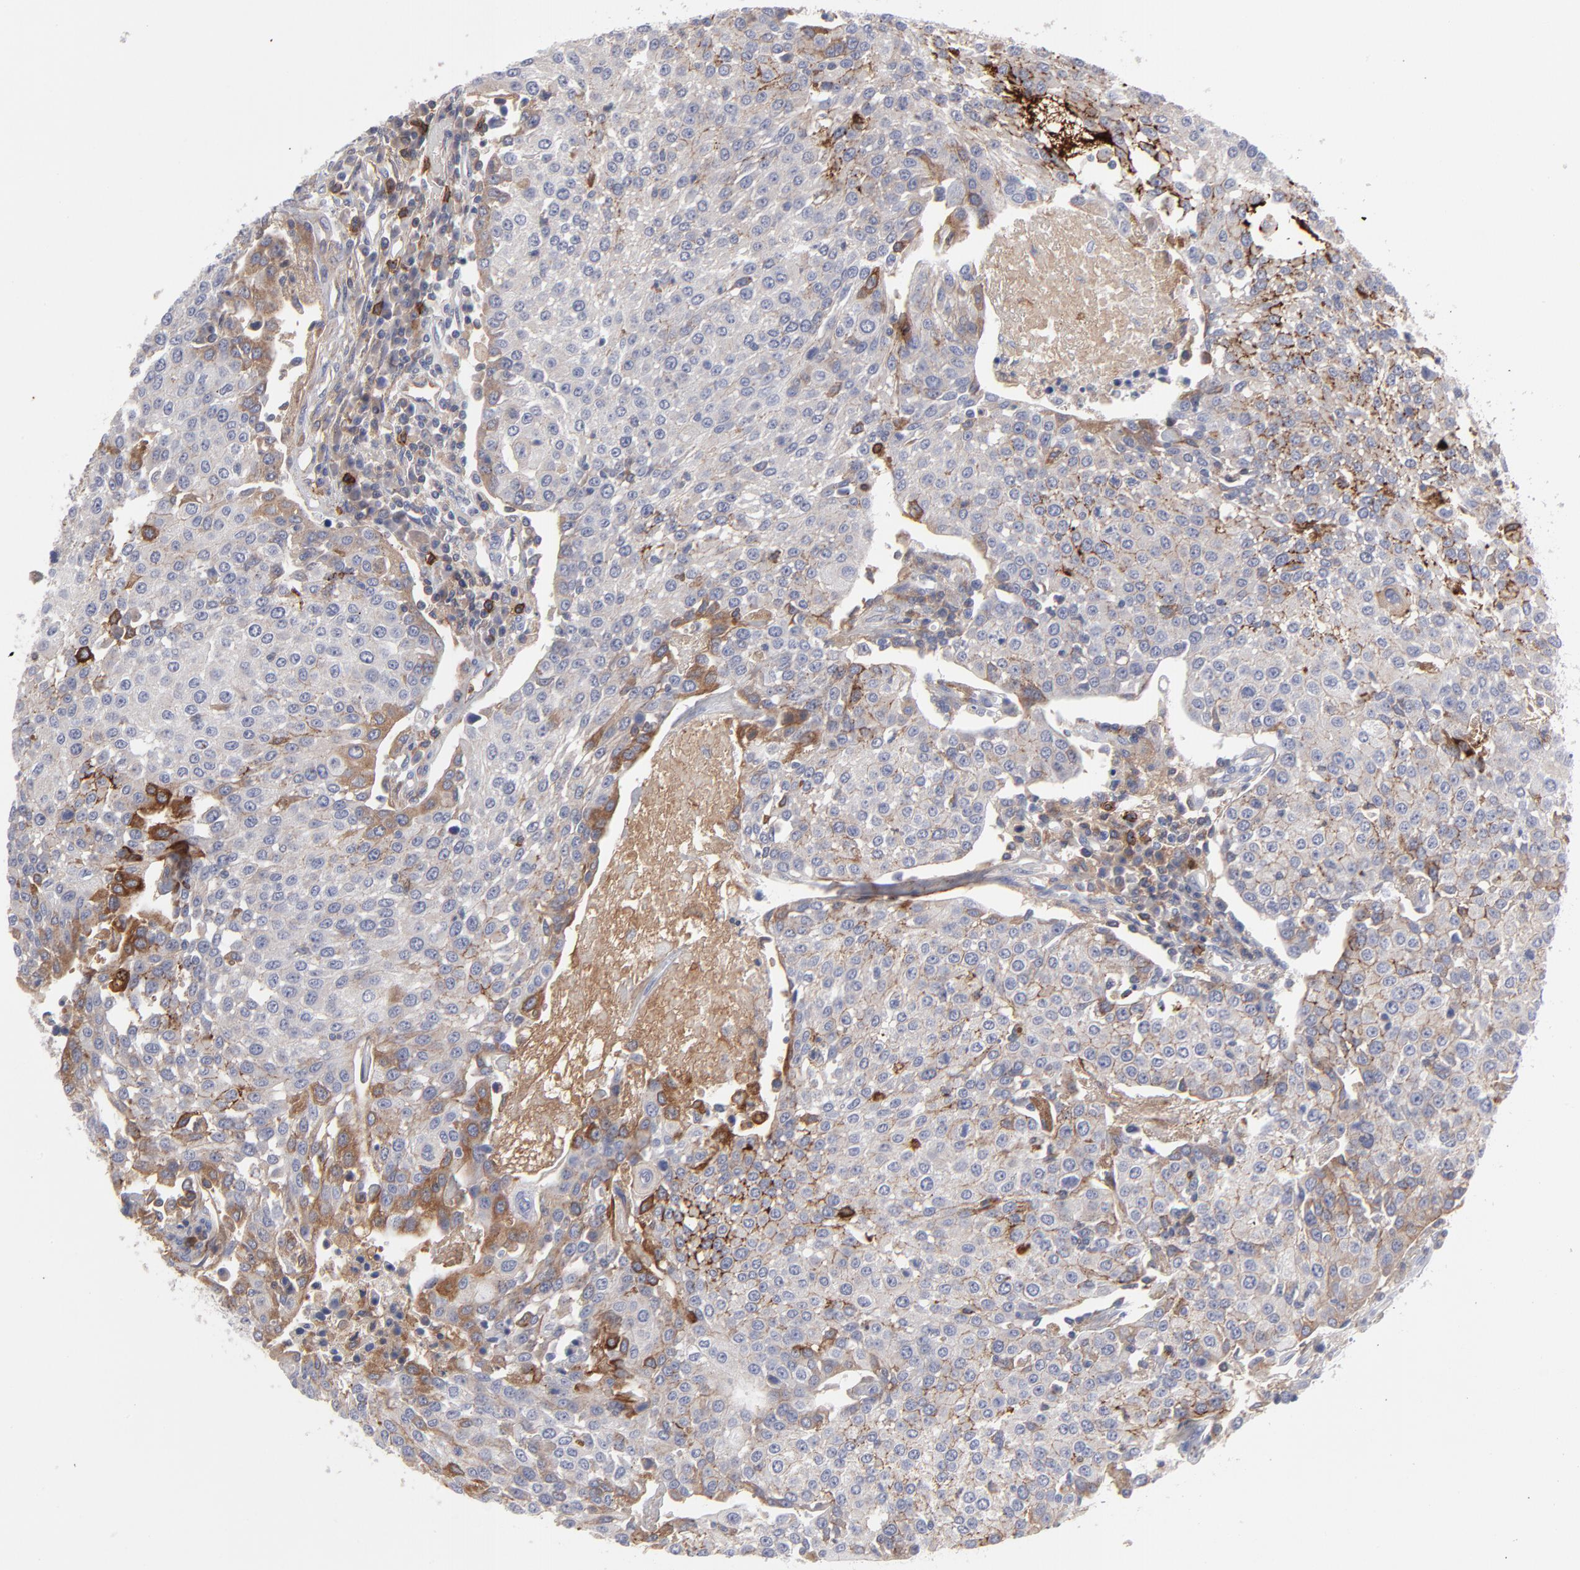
{"staining": {"intensity": "moderate", "quantity": "<25%", "location": "cytoplasmic/membranous"}, "tissue": "urothelial cancer", "cell_type": "Tumor cells", "image_type": "cancer", "snomed": [{"axis": "morphology", "description": "Urothelial carcinoma, High grade"}, {"axis": "topography", "description": "Urinary bladder"}], "caption": "Human high-grade urothelial carcinoma stained with a brown dye shows moderate cytoplasmic/membranous positive positivity in about <25% of tumor cells.", "gene": "CCR3", "patient": {"sex": "female", "age": 85}}